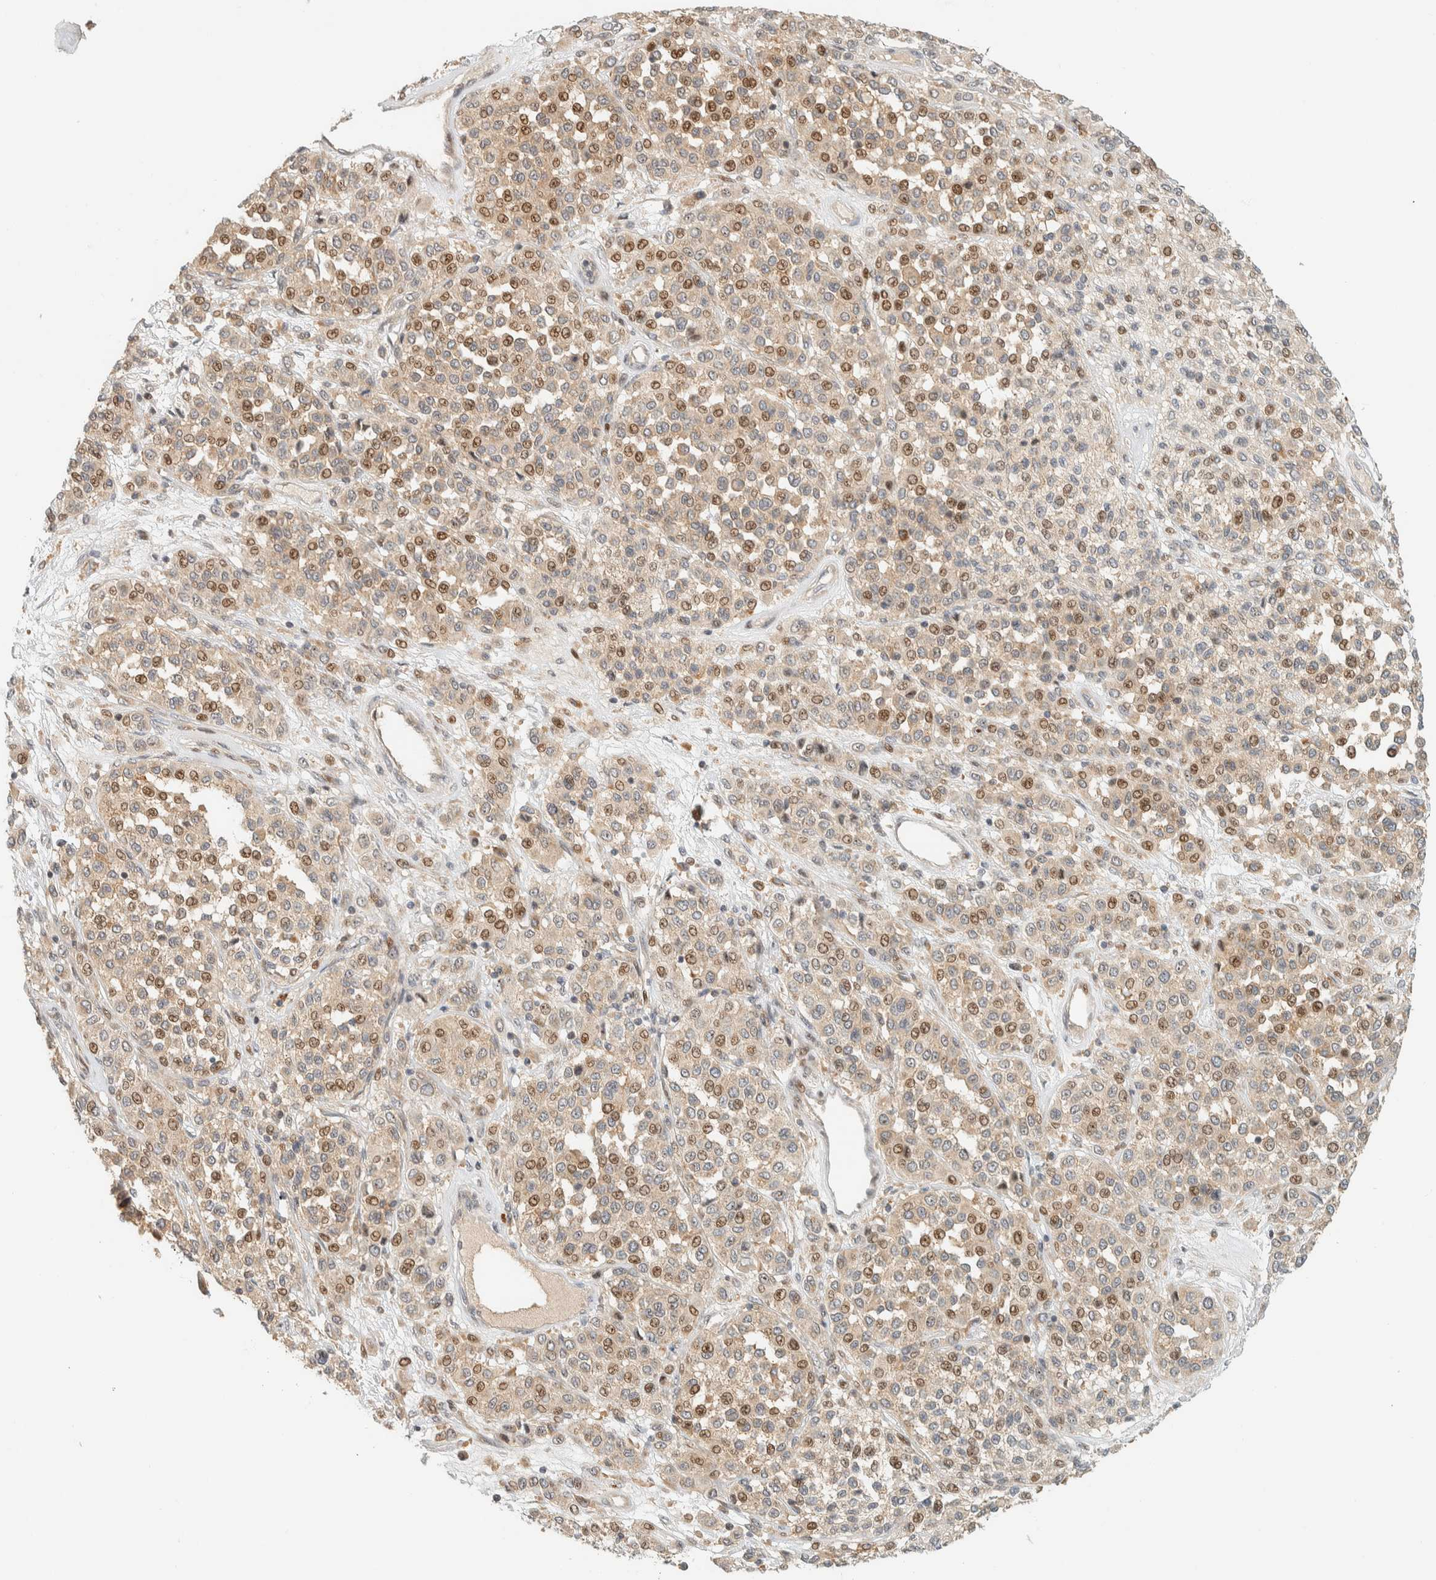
{"staining": {"intensity": "moderate", "quantity": ">75%", "location": "nuclear"}, "tissue": "melanoma", "cell_type": "Tumor cells", "image_type": "cancer", "snomed": [{"axis": "morphology", "description": "Malignant melanoma, Metastatic site"}, {"axis": "topography", "description": "Pancreas"}], "caption": "A photomicrograph of human melanoma stained for a protein exhibits moderate nuclear brown staining in tumor cells.", "gene": "CCDC171", "patient": {"sex": "female", "age": 30}}